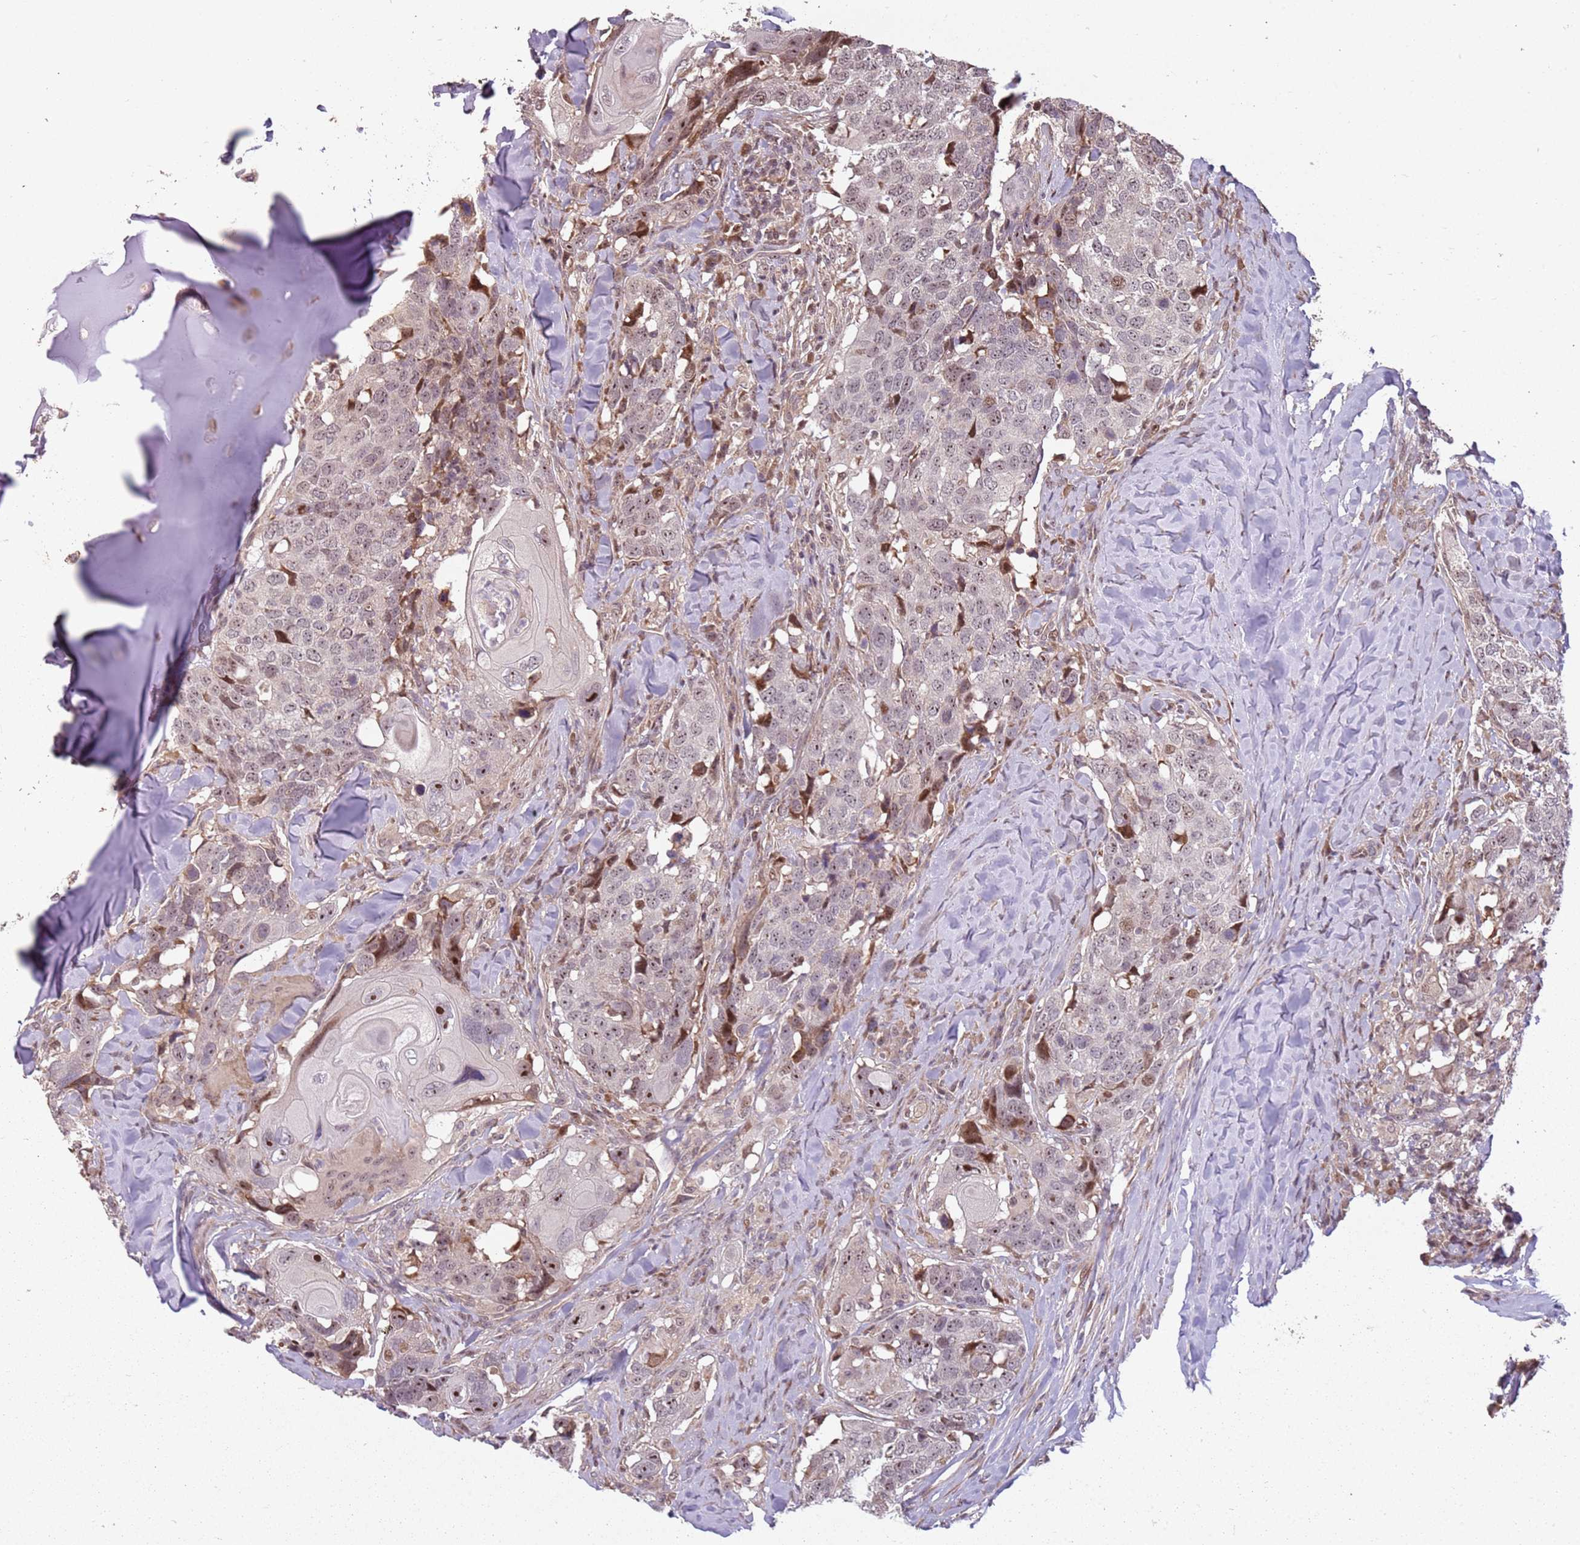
{"staining": {"intensity": "weak", "quantity": "25%-75%", "location": "nuclear"}, "tissue": "head and neck cancer", "cell_type": "Tumor cells", "image_type": "cancer", "snomed": [{"axis": "morphology", "description": "Normal tissue, NOS"}, {"axis": "morphology", "description": "Squamous cell carcinoma, NOS"}, {"axis": "topography", "description": "Skeletal muscle"}, {"axis": "topography", "description": "Vascular tissue"}, {"axis": "topography", "description": "Peripheral nerve tissue"}, {"axis": "topography", "description": "Head-Neck"}], "caption": "Immunohistochemical staining of human head and neck cancer (squamous cell carcinoma) demonstrates weak nuclear protein positivity in approximately 25%-75% of tumor cells.", "gene": "CHURC1", "patient": {"sex": "male", "age": 66}}